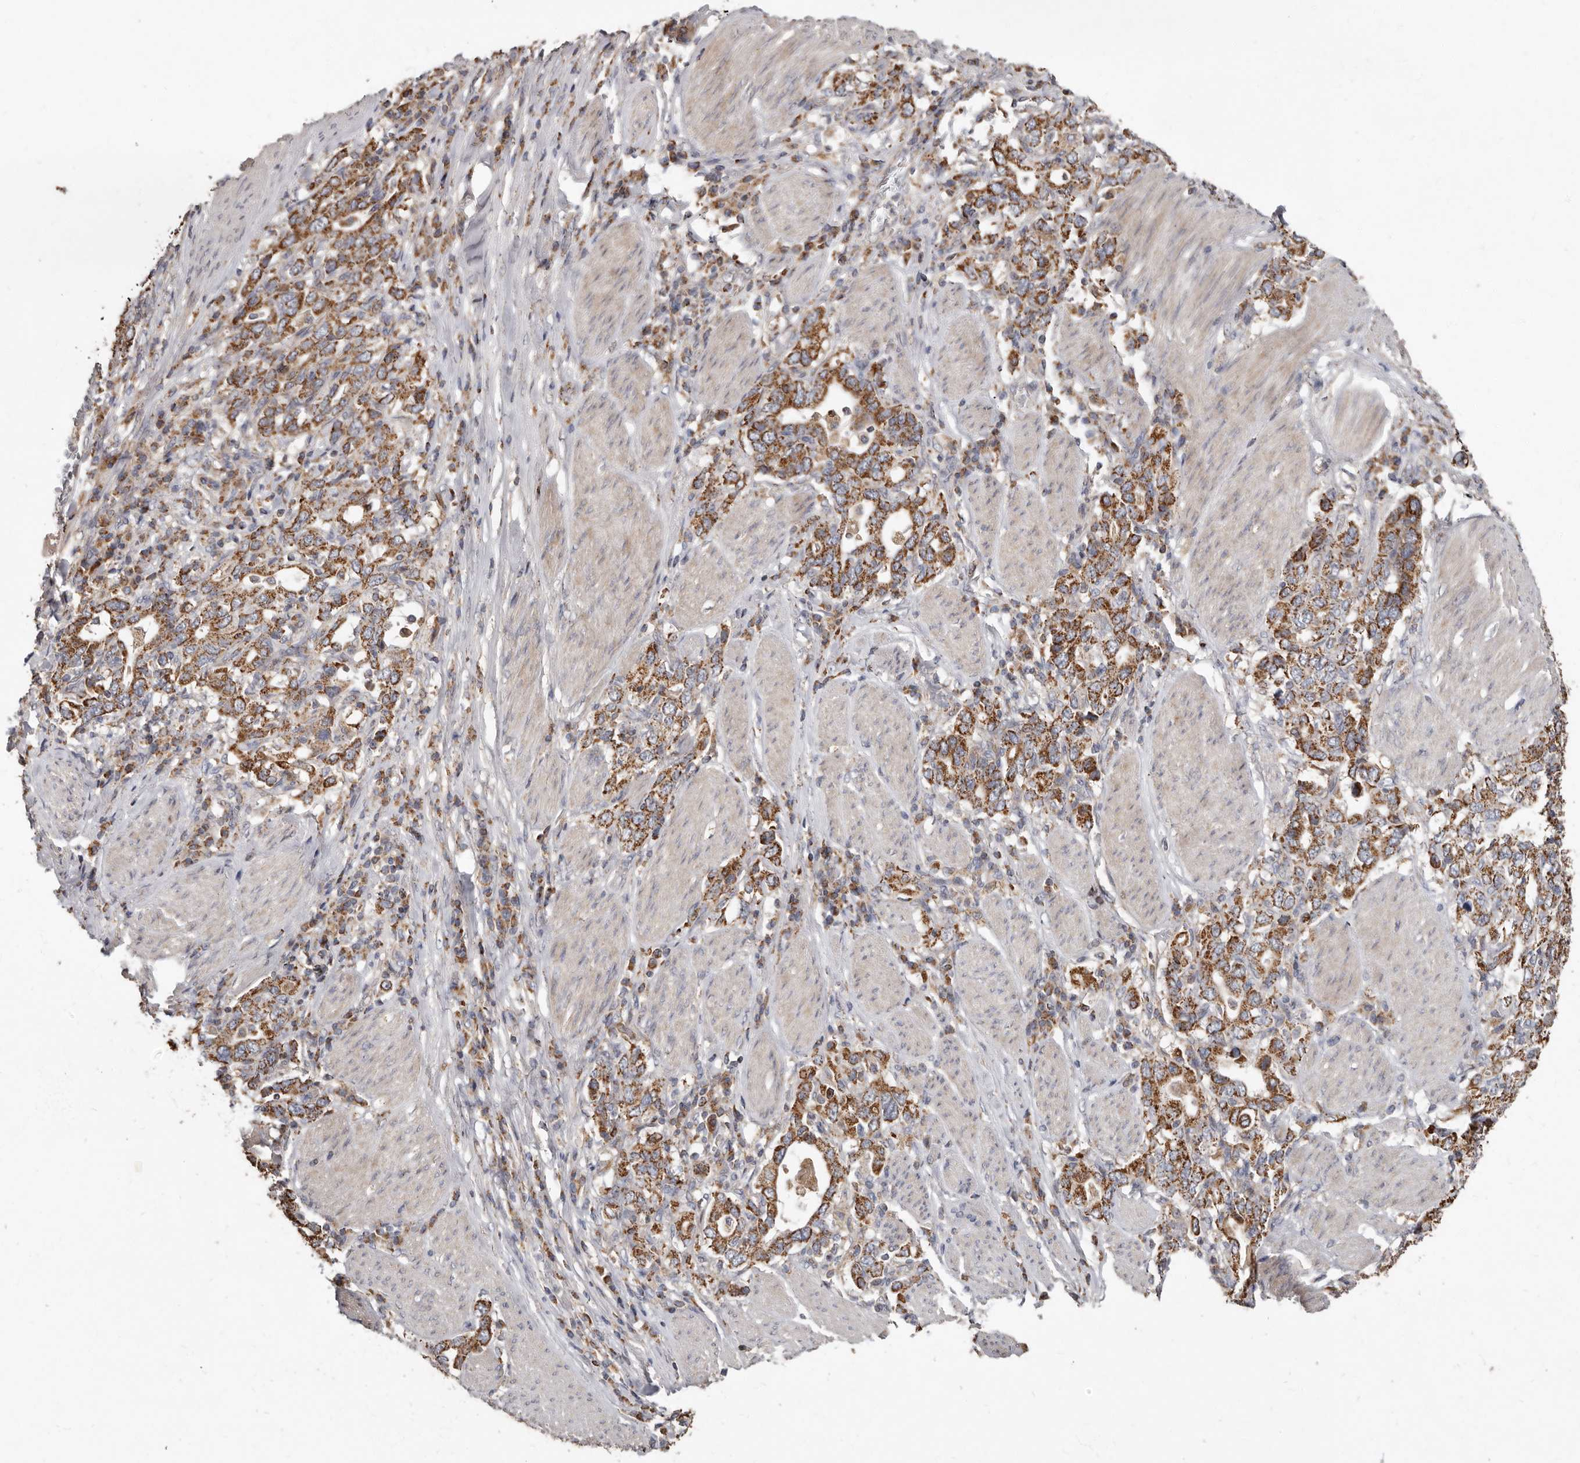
{"staining": {"intensity": "strong", "quantity": ">75%", "location": "cytoplasmic/membranous"}, "tissue": "stomach cancer", "cell_type": "Tumor cells", "image_type": "cancer", "snomed": [{"axis": "morphology", "description": "Adenocarcinoma, NOS"}, {"axis": "topography", "description": "Stomach, upper"}], "caption": "Human stomach adenocarcinoma stained with a protein marker shows strong staining in tumor cells.", "gene": "KIF26B", "patient": {"sex": "male", "age": 62}}